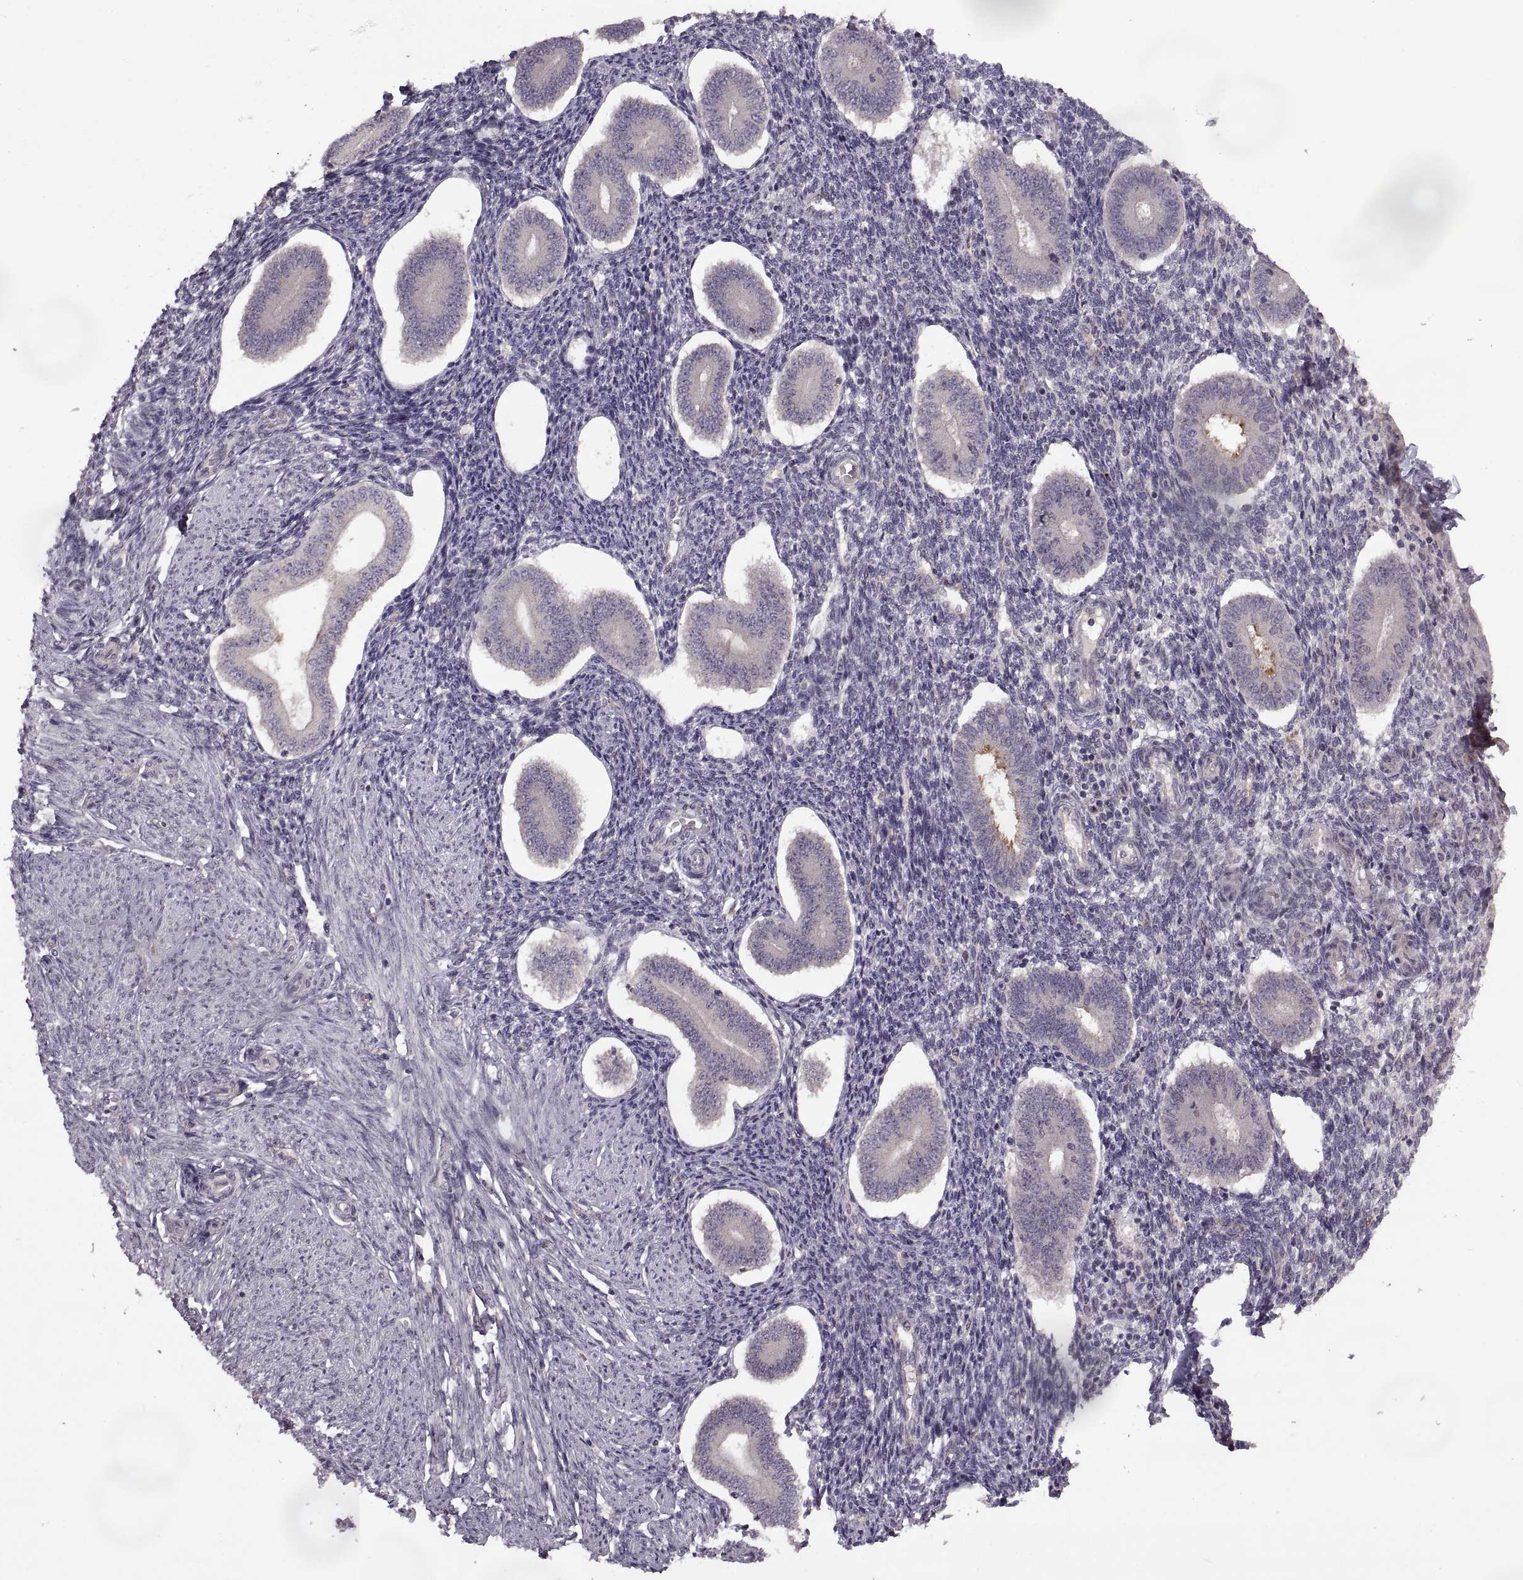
{"staining": {"intensity": "negative", "quantity": "none", "location": "none"}, "tissue": "endometrium", "cell_type": "Cells in endometrial stroma", "image_type": "normal", "snomed": [{"axis": "morphology", "description": "Normal tissue, NOS"}, {"axis": "topography", "description": "Endometrium"}], "caption": "Immunohistochemical staining of normal human endometrium reveals no significant staining in cells in endometrial stroma. The staining is performed using DAB (3,3'-diaminobenzidine) brown chromogen with nuclei counter-stained in using hematoxylin.", "gene": "PIERCE1", "patient": {"sex": "female", "age": 40}}